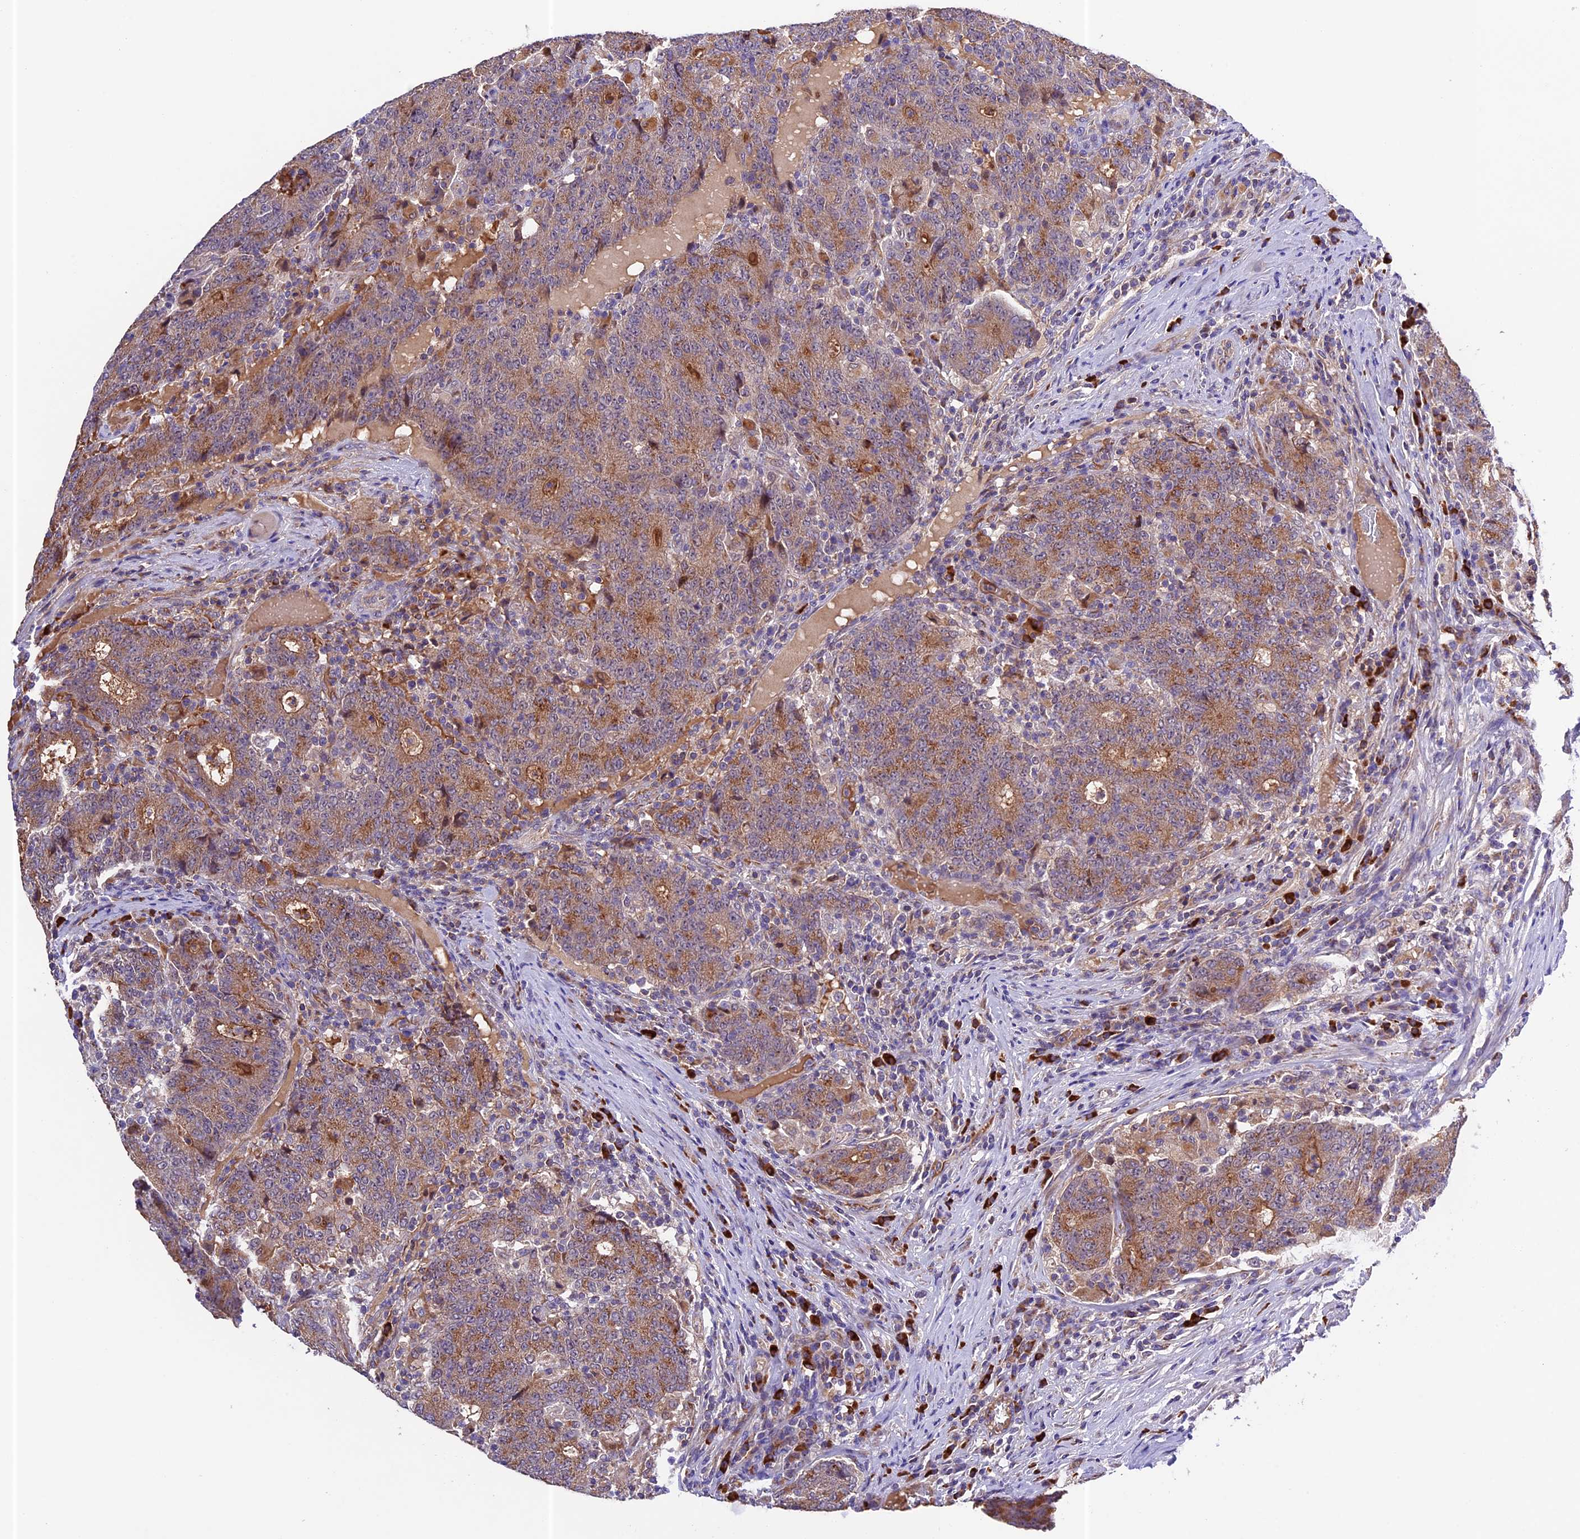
{"staining": {"intensity": "moderate", "quantity": ">75%", "location": "cytoplasmic/membranous"}, "tissue": "colorectal cancer", "cell_type": "Tumor cells", "image_type": "cancer", "snomed": [{"axis": "morphology", "description": "Adenocarcinoma, NOS"}, {"axis": "topography", "description": "Colon"}], "caption": "Colorectal cancer (adenocarcinoma) stained with a protein marker reveals moderate staining in tumor cells.", "gene": "METTL22", "patient": {"sex": "female", "age": 75}}